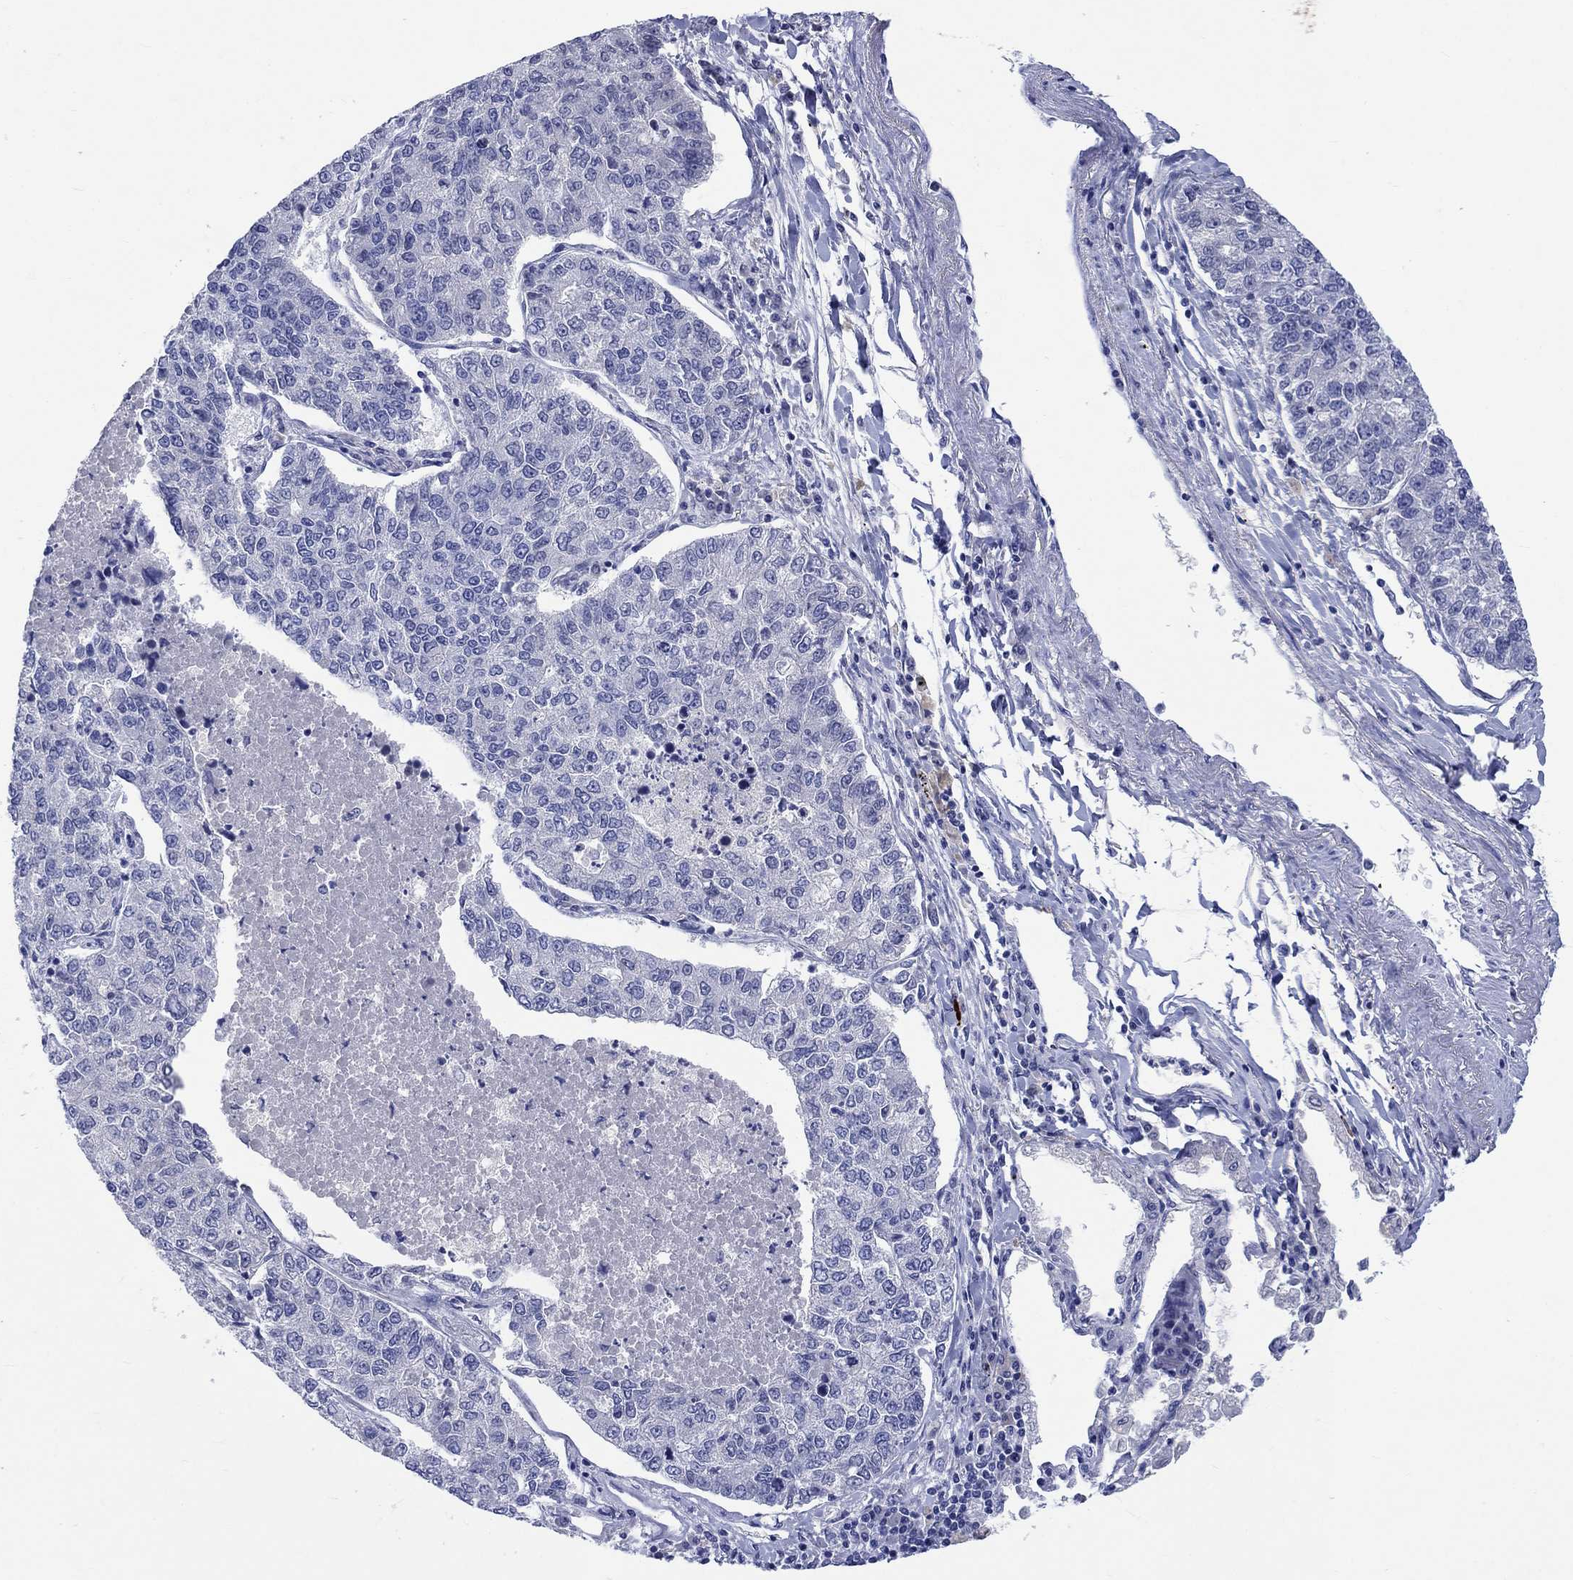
{"staining": {"intensity": "negative", "quantity": "none", "location": "none"}, "tissue": "lung cancer", "cell_type": "Tumor cells", "image_type": "cancer", "snomed": [{"axis": "morphology", "description": "Adenocarcinoma, NOS"}, {"axis": "topography", "description": "Lung"}], "caption": "Tumor cells are negative for brown protein staining in adenocarcinoma (lung). (Brightfield microscopy of DAB immunohistochemistry at high magnification).", "gene": "CACNG3", "patient": {"sex": "male", "age": 49}}